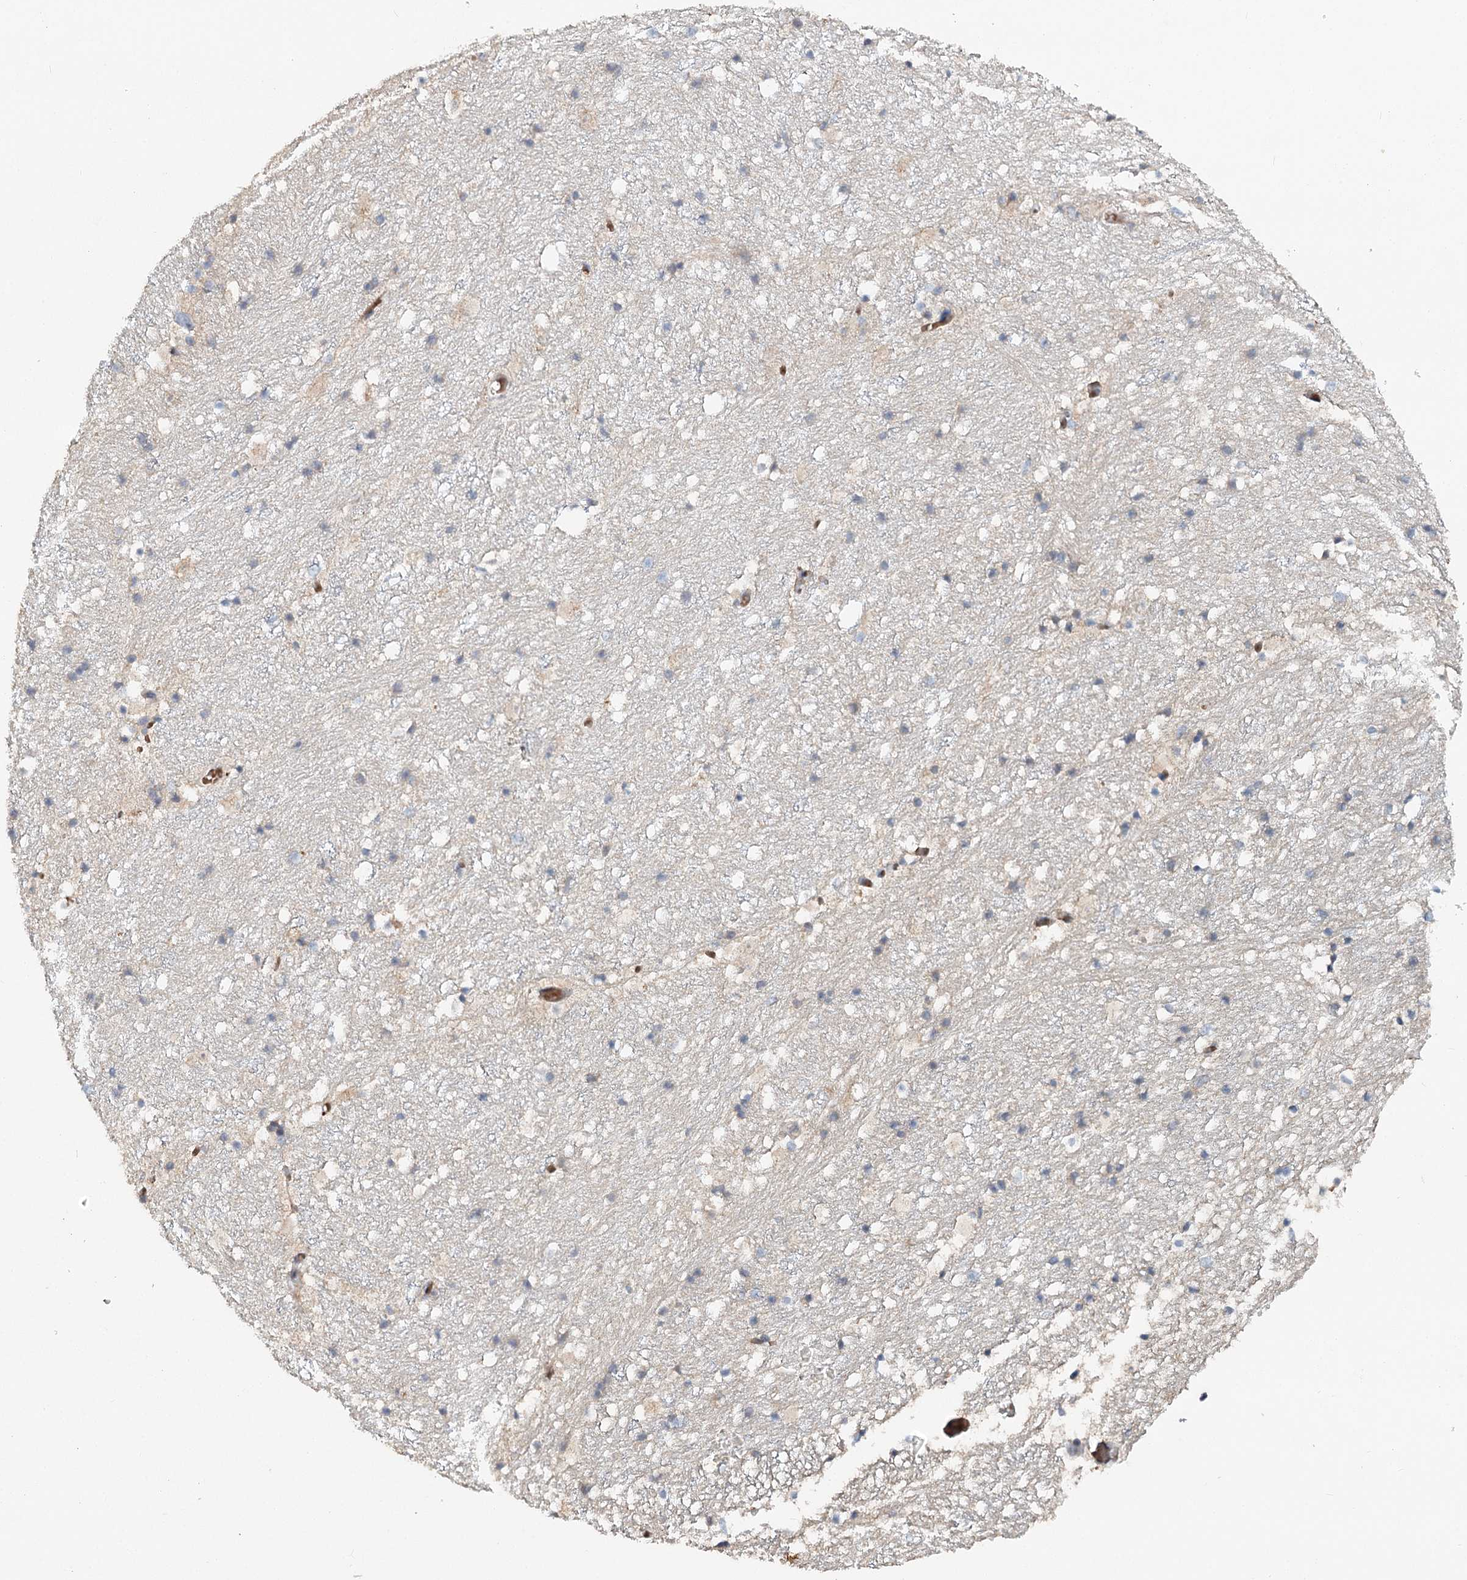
{"staining": {"intensity": "negative", "quantity": "none", "location": "none"}, "tissue": "hippocampus", "cell_type": "Glial cells", "image_type": "normal", "snomed": [{"axis": "morphology", "description": "Normal tissue, NOS"}, {"axis": "topography", "description": "Hippocampus"}], "caption": "Hippocampus was stained to show a protein in brown. There is no significant expression in glial cells. (Brightfield microscopy of DAB (3,3'-diaminobenzidine) IHC at high magnification).", "gene": "PYROXD2", "patient": {"sex": "female", "age": 52}}